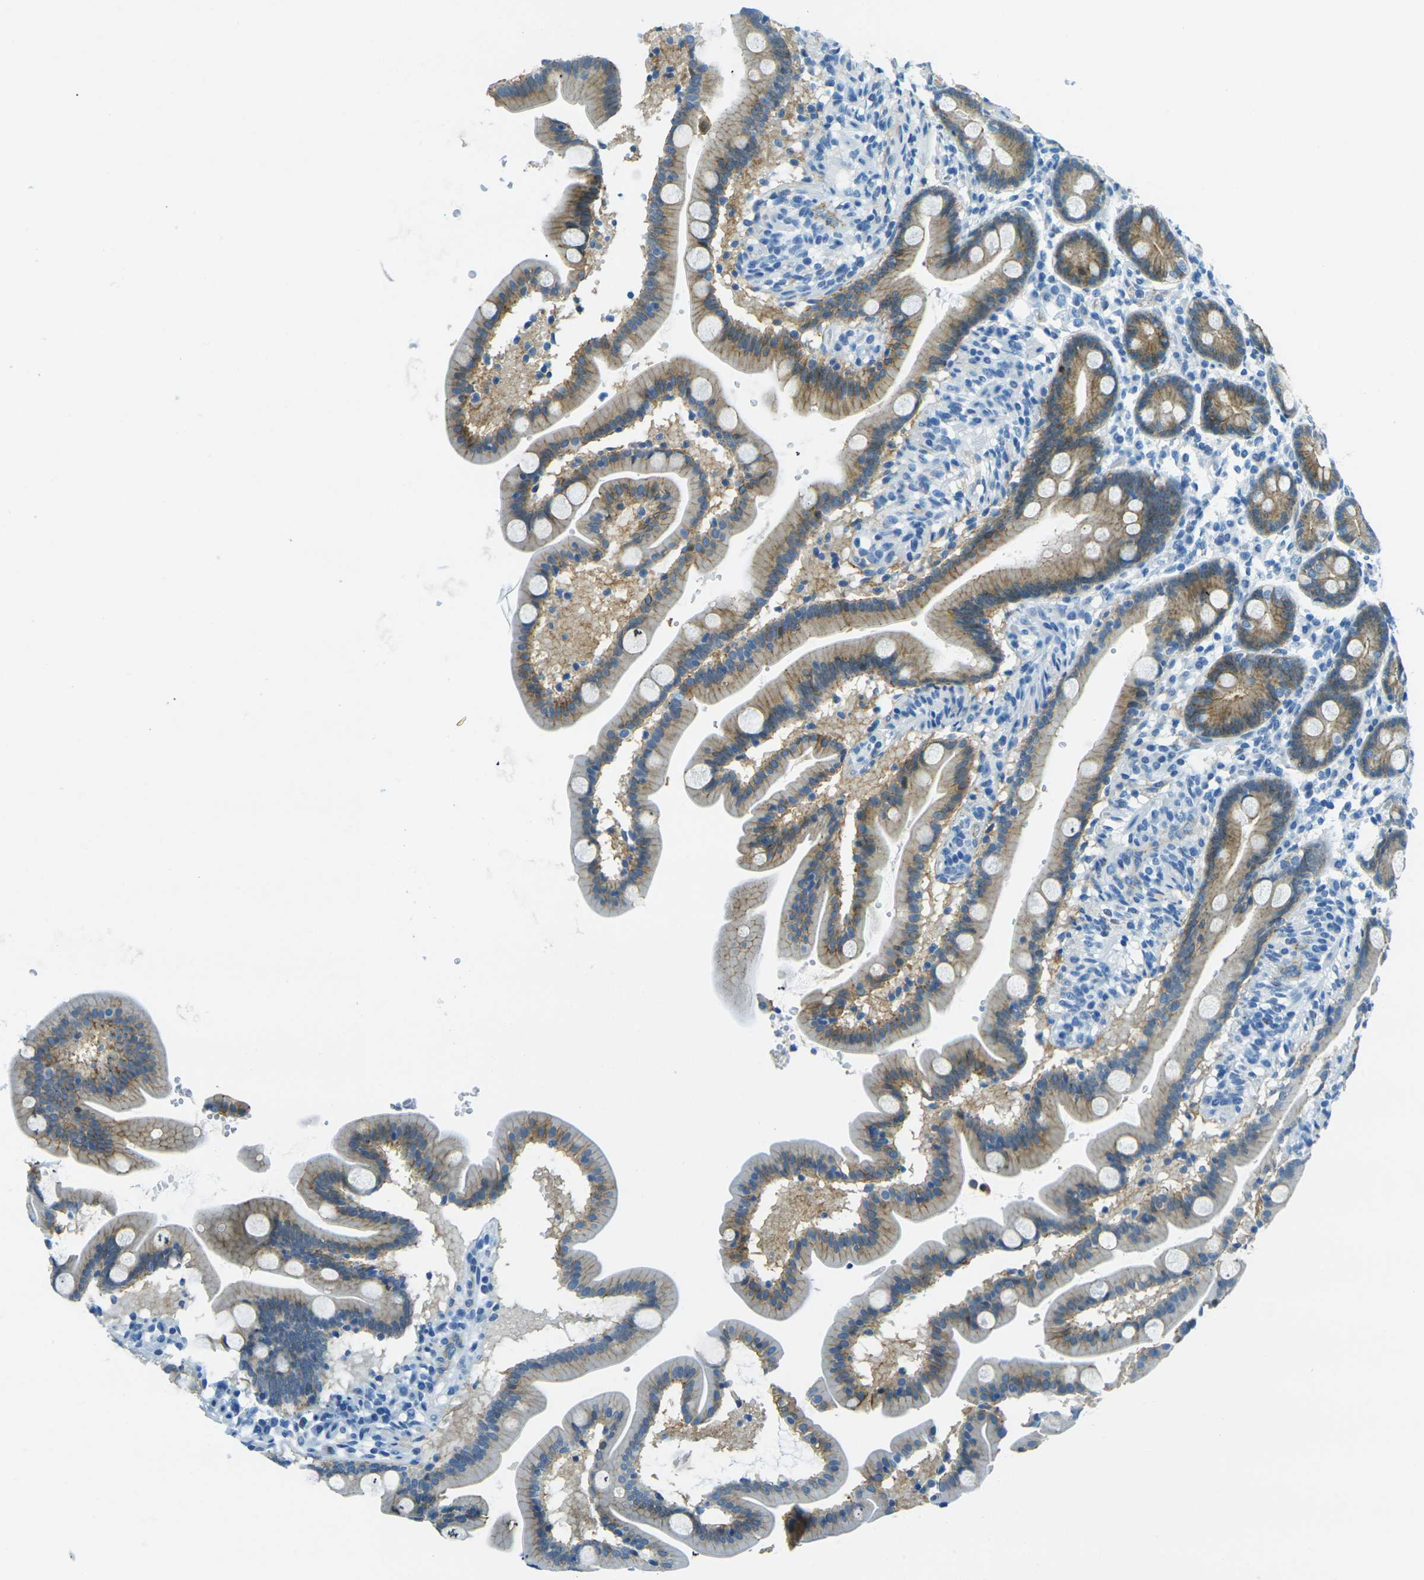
{"staining": {"intensity": "moderate", "quantity": ">75%", "location": "cytoplasmic/membranous"}, "tissue": "duodenum", "cell_type": "Glandular cells", "image_type": "normal", "snomed": [{"axis": "morphology", "description": "Normal tissue, NOS"}, {"axis": "topography", "description": "Duodenum"}], "caption": "A high-resolution photomicrograph shows immunohistochemistry (IHC) staining of normal duodenum, which demonstrates moderate cytoplasmic/membranous staining in approximately >75% of glandular cells.", "gene": "OCLN", "patient": {"sex": "male", "age": 54}}